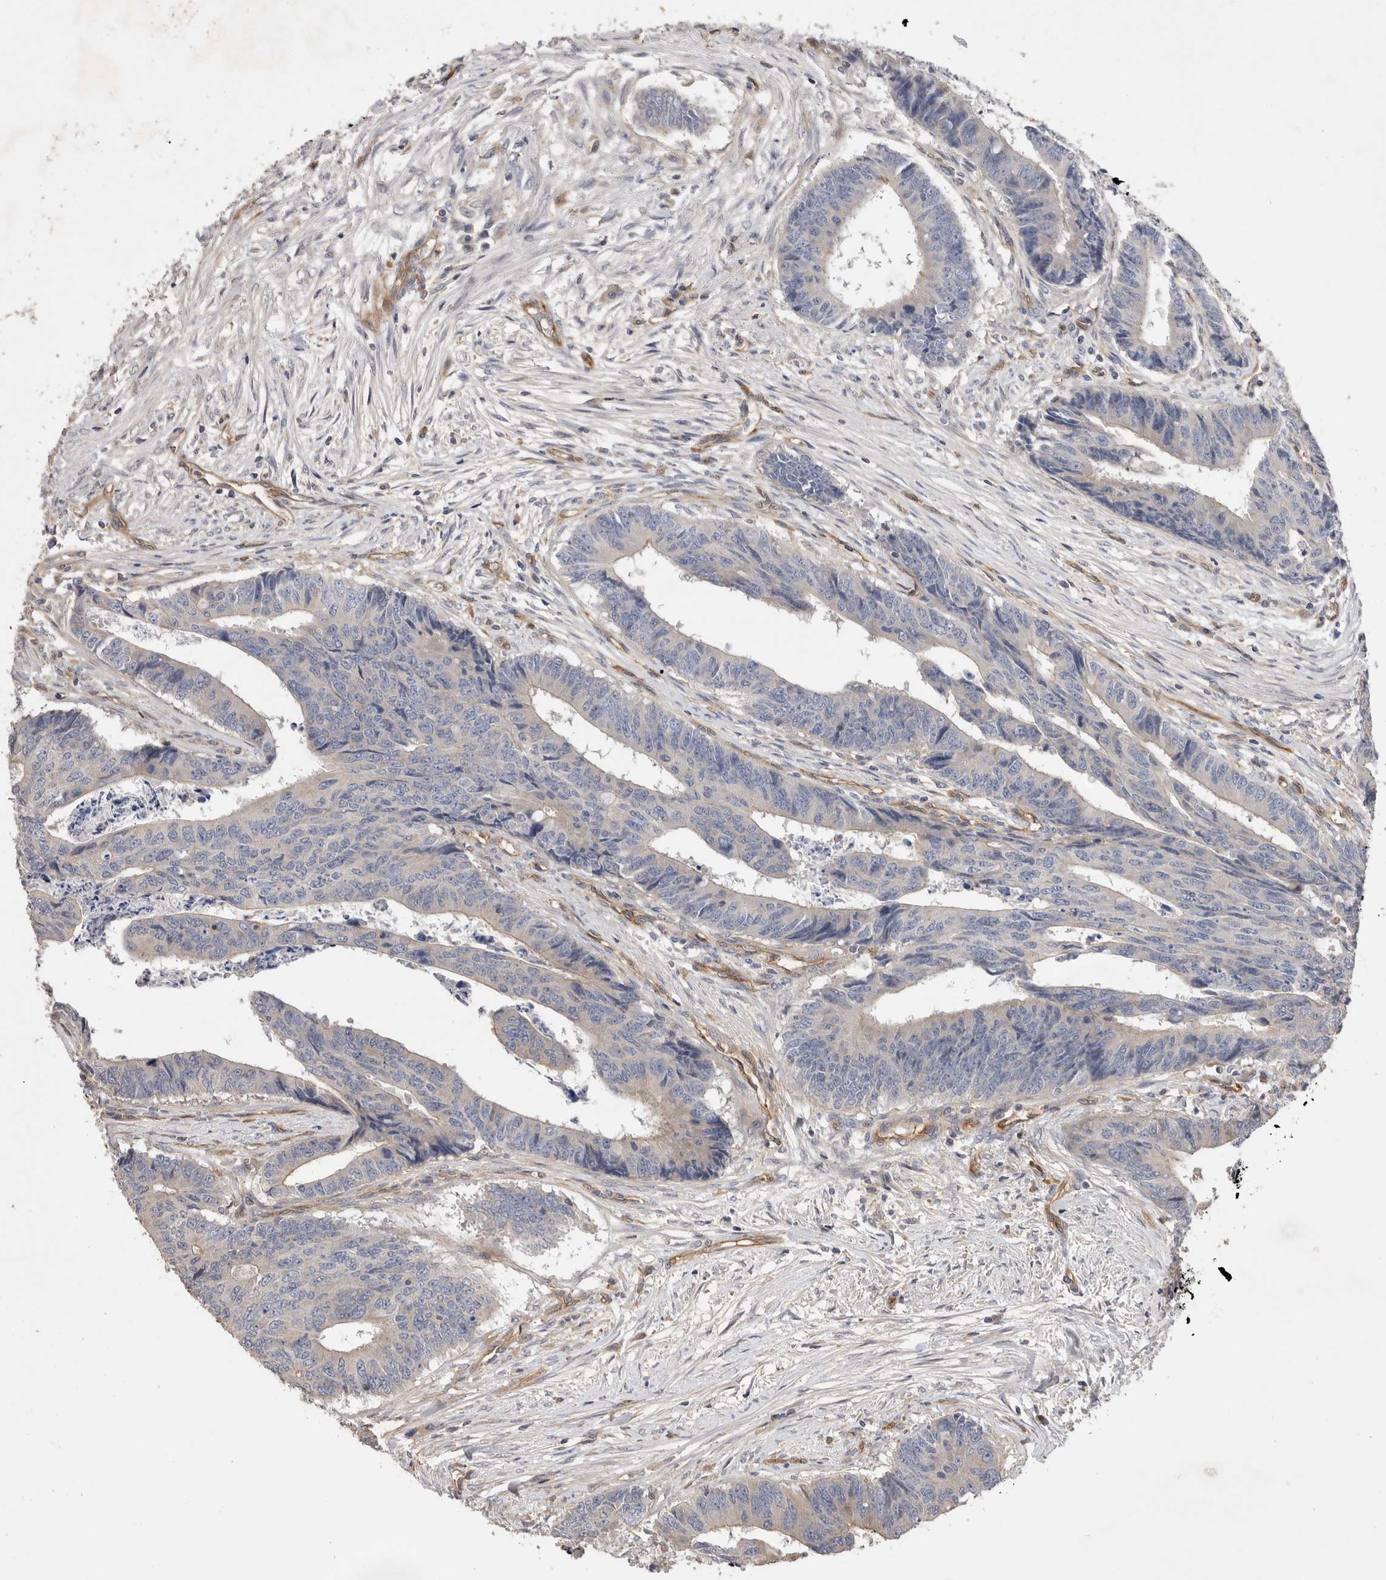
{"staining": {"intensity": "negative", "quantity": "none", "location": "none"}, "tissue": "colorectal cancer", "cell_type": "Tumor cells", "image_type": "cancer", "snomed": [{"axis": "morphology", "description": "Adenocarcinoma, NOS"}, {"axis": "topography", "description": "Rectum"}], "caption": "Colorectal cancer (adenocarcinoma) was stained to show a protein in brown. There is no significant positivity in tumor cells.", "gene": "BNIP2", "patient": {"sex": "male", "age": 84}}